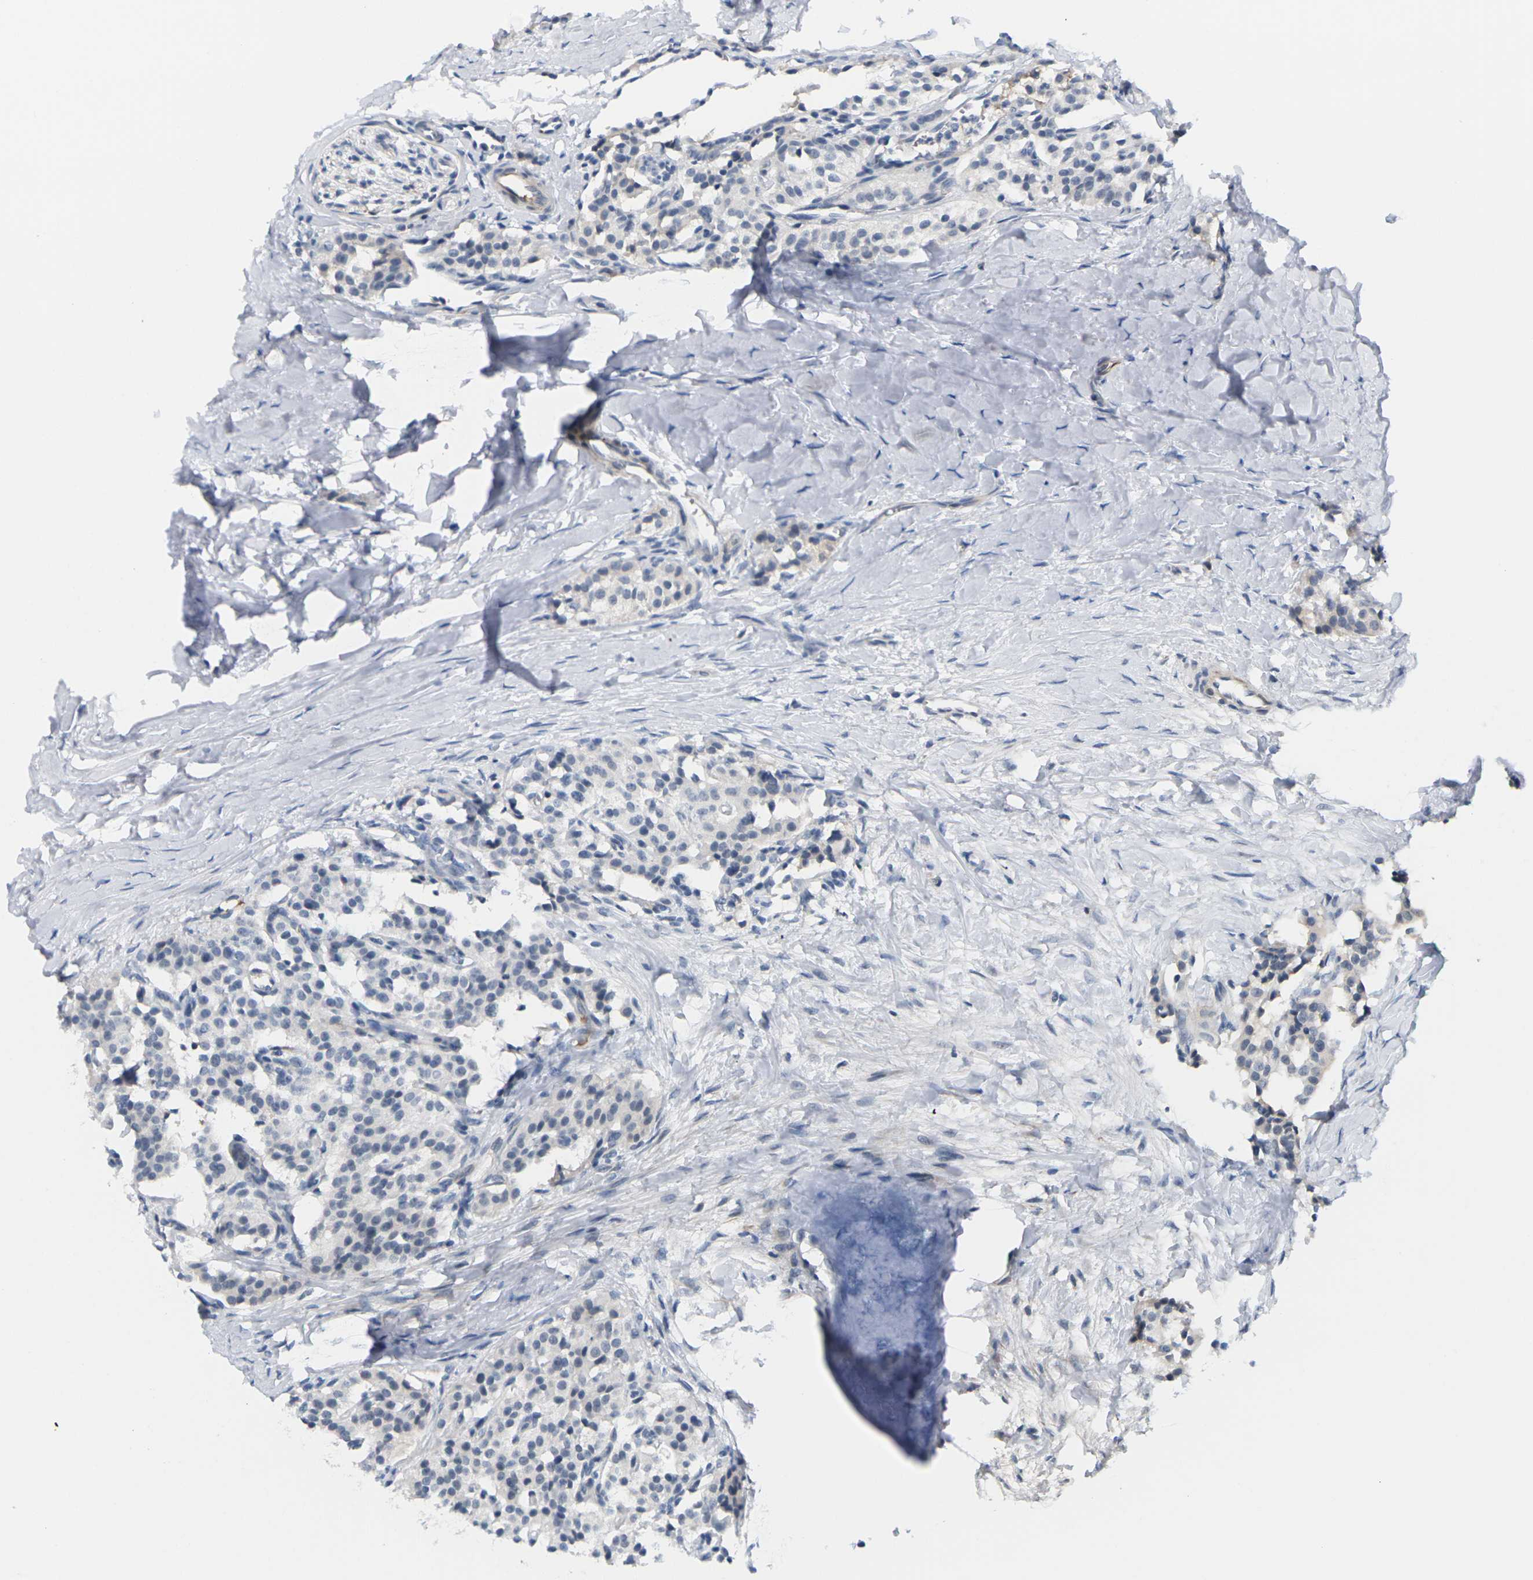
{"staining": {"intensity": "negative", "quantity": "none", "location": "none"}, "tissue": "carcinoid", "cell_type": "Tumor cells", "image_type": "cancer", "snomed": [{"axis": "morphology", "description": "Carcinoid, malignant, NOS"}, {"axis": "topography", "description": "Lung"}], "caption": "The immunohistochemistry (IHC) image has no significant positivity in tumor cells of carcinoid tissue.", "gene": "PKP2", "patient": {"sex": "male", "age": 30}}